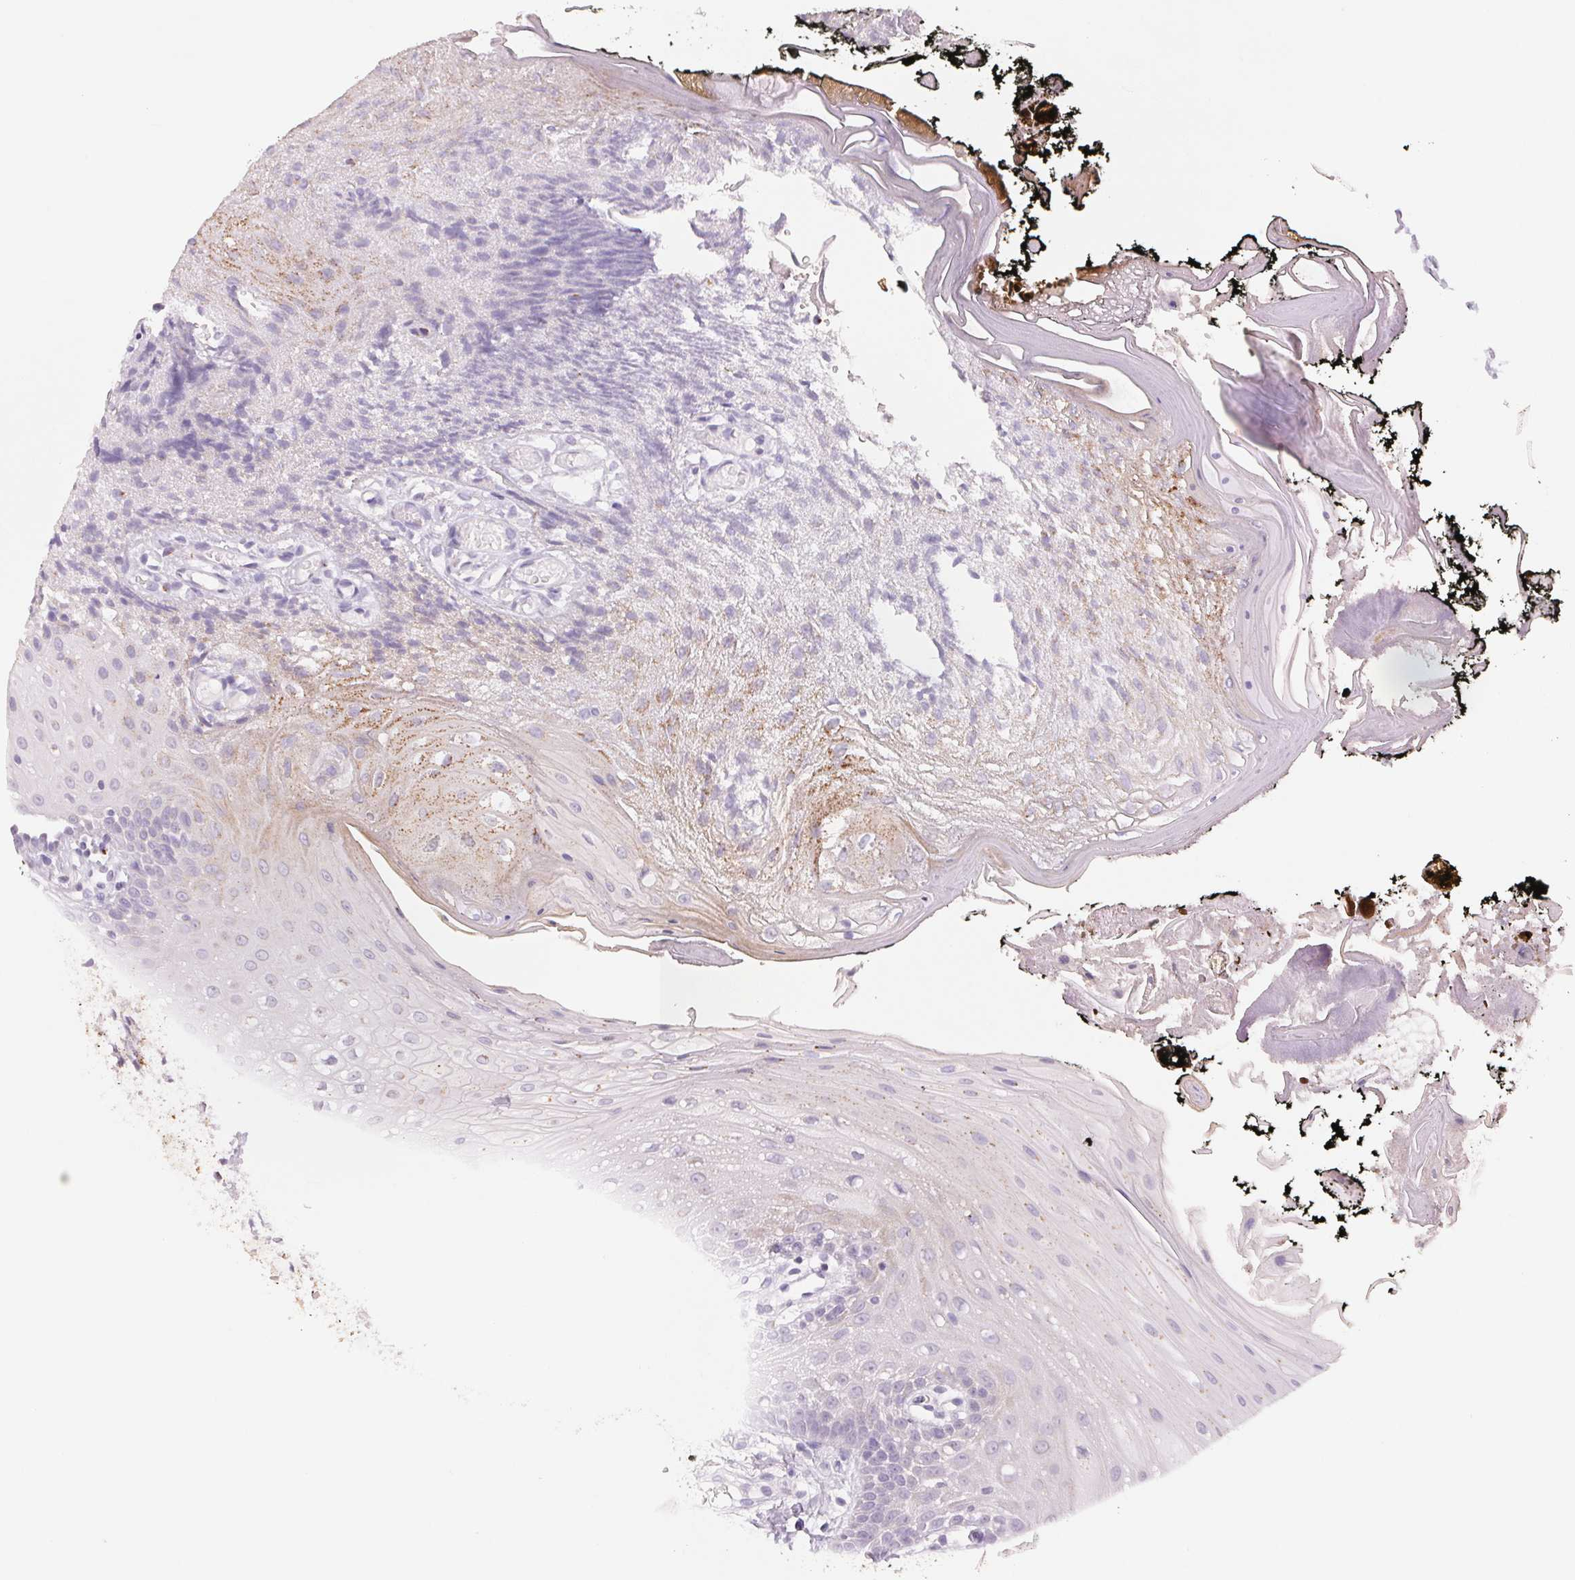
{"staining": {"intensity": "moderate", "quantity": "<25%", "location": "cytoplasmic/membranous"}, "tissue": "oral mucosa", "cell_type": "Squamous epithelial cells", "image_type": "normal", "snomed": [{"axis": "morphology", "description": "Normal tissue, NOS"}, {"axis": "morphology", "description": "Squamous cell carcinoma, NOS"}, {"axis": "topography", "description": "Oral tissue"}, {"axis": "topography", "description": "Head-Neck"}], "caption": "A histopathology image of human oral mucosa stained for a protein demonstrates moderate cytoplasmic/membranous brown staining in squamous epithelial cells. Nuclei are stained in blue.", "gene": "GALNT7", "patient": {"sex": "male", "age": 69}}